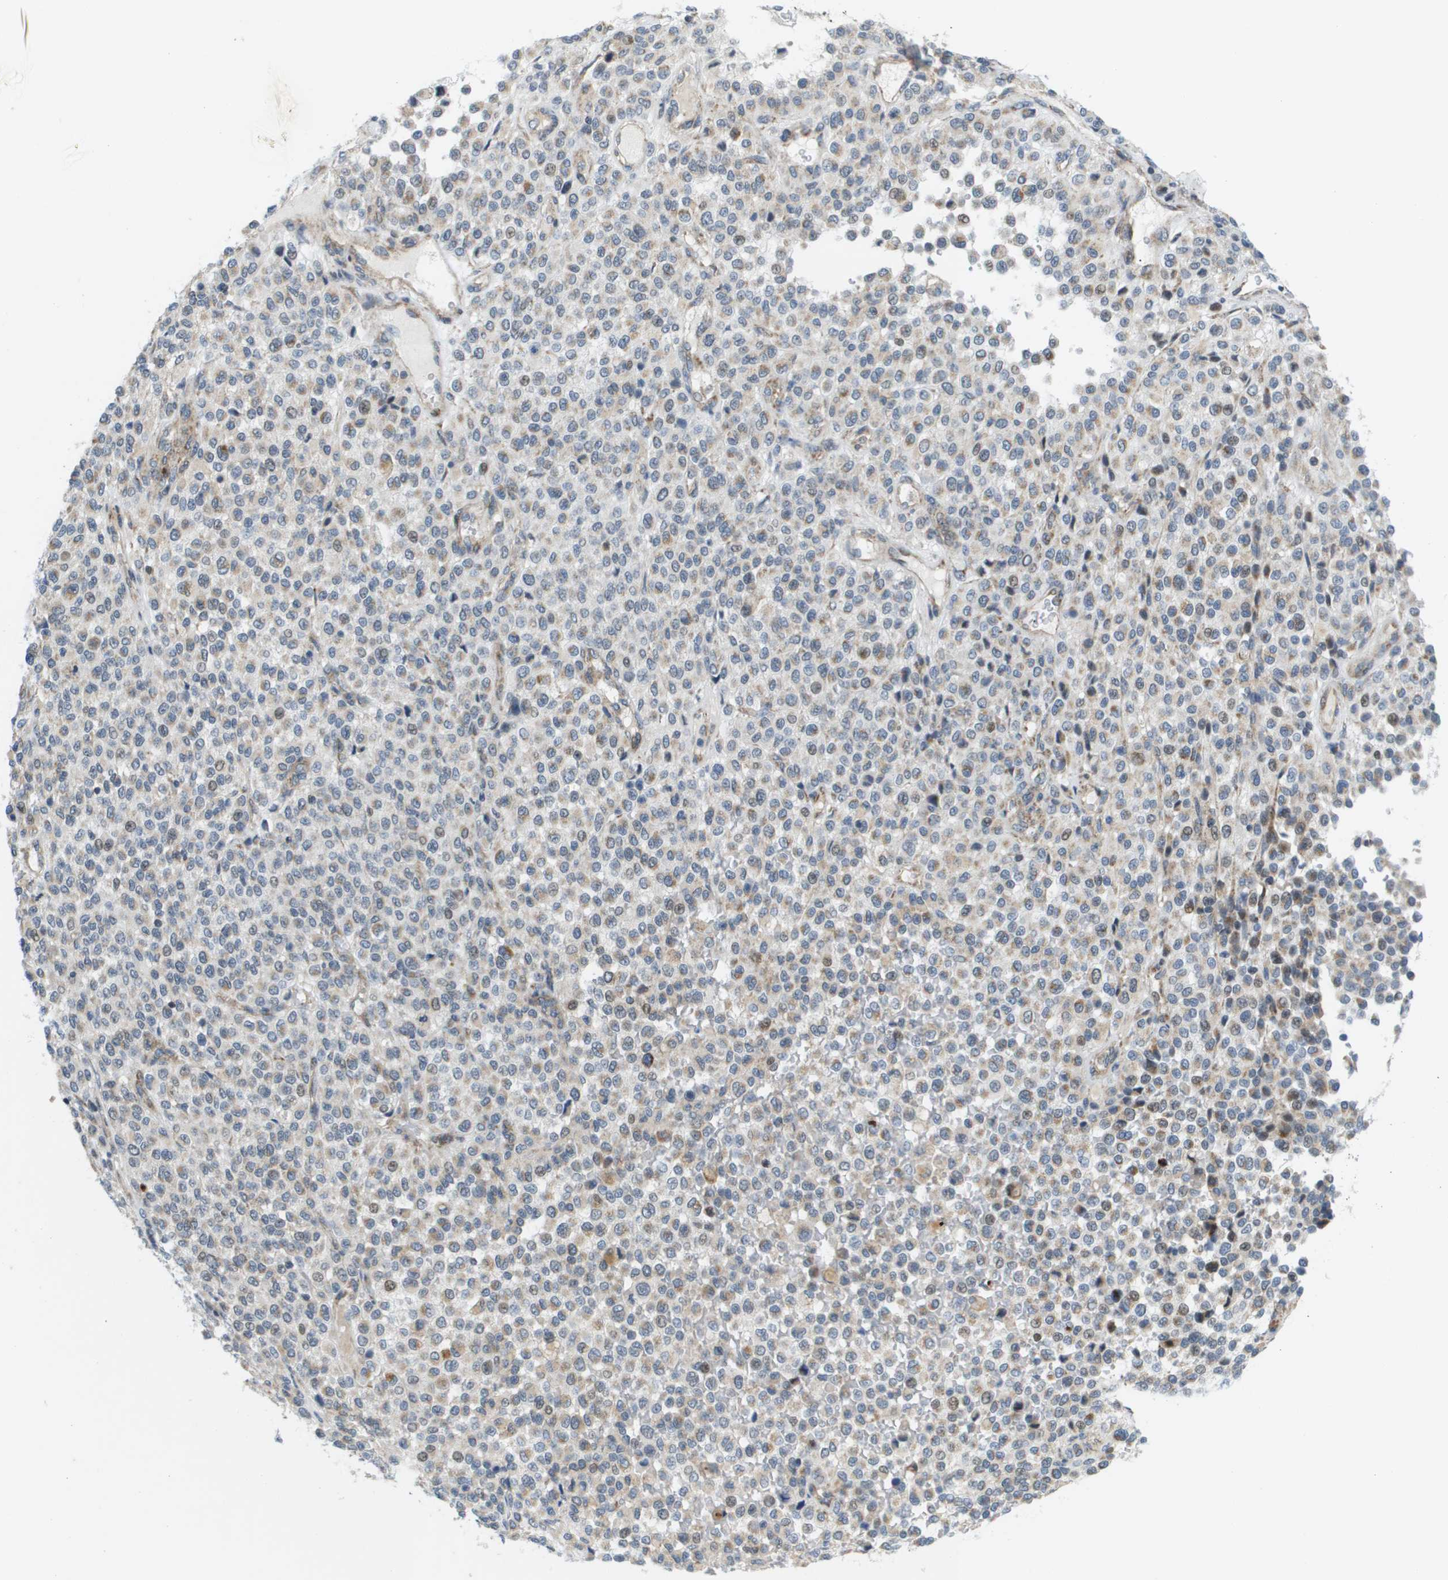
{"staining": {"intensity": "weak", "quantity": "<25%", "location": "cytoplasmic/membranous"}, "tissue": "melanoma", "cell_type": "Tumor cells", "image_type": "cancer", "snomed": [{"axis": "morphology", "description": "Malignant melanoma, Metastatic site"}, {"axis": "topography", "description": "Pancreas"}], "caption": "This is an immunohistochemistry (IHC) photomicrograph of human malignant melanoma (metastatic site). There is no staining in tumor cells.", "gene": "KRT23", "patient": {"sex": "female", "age": 30}}